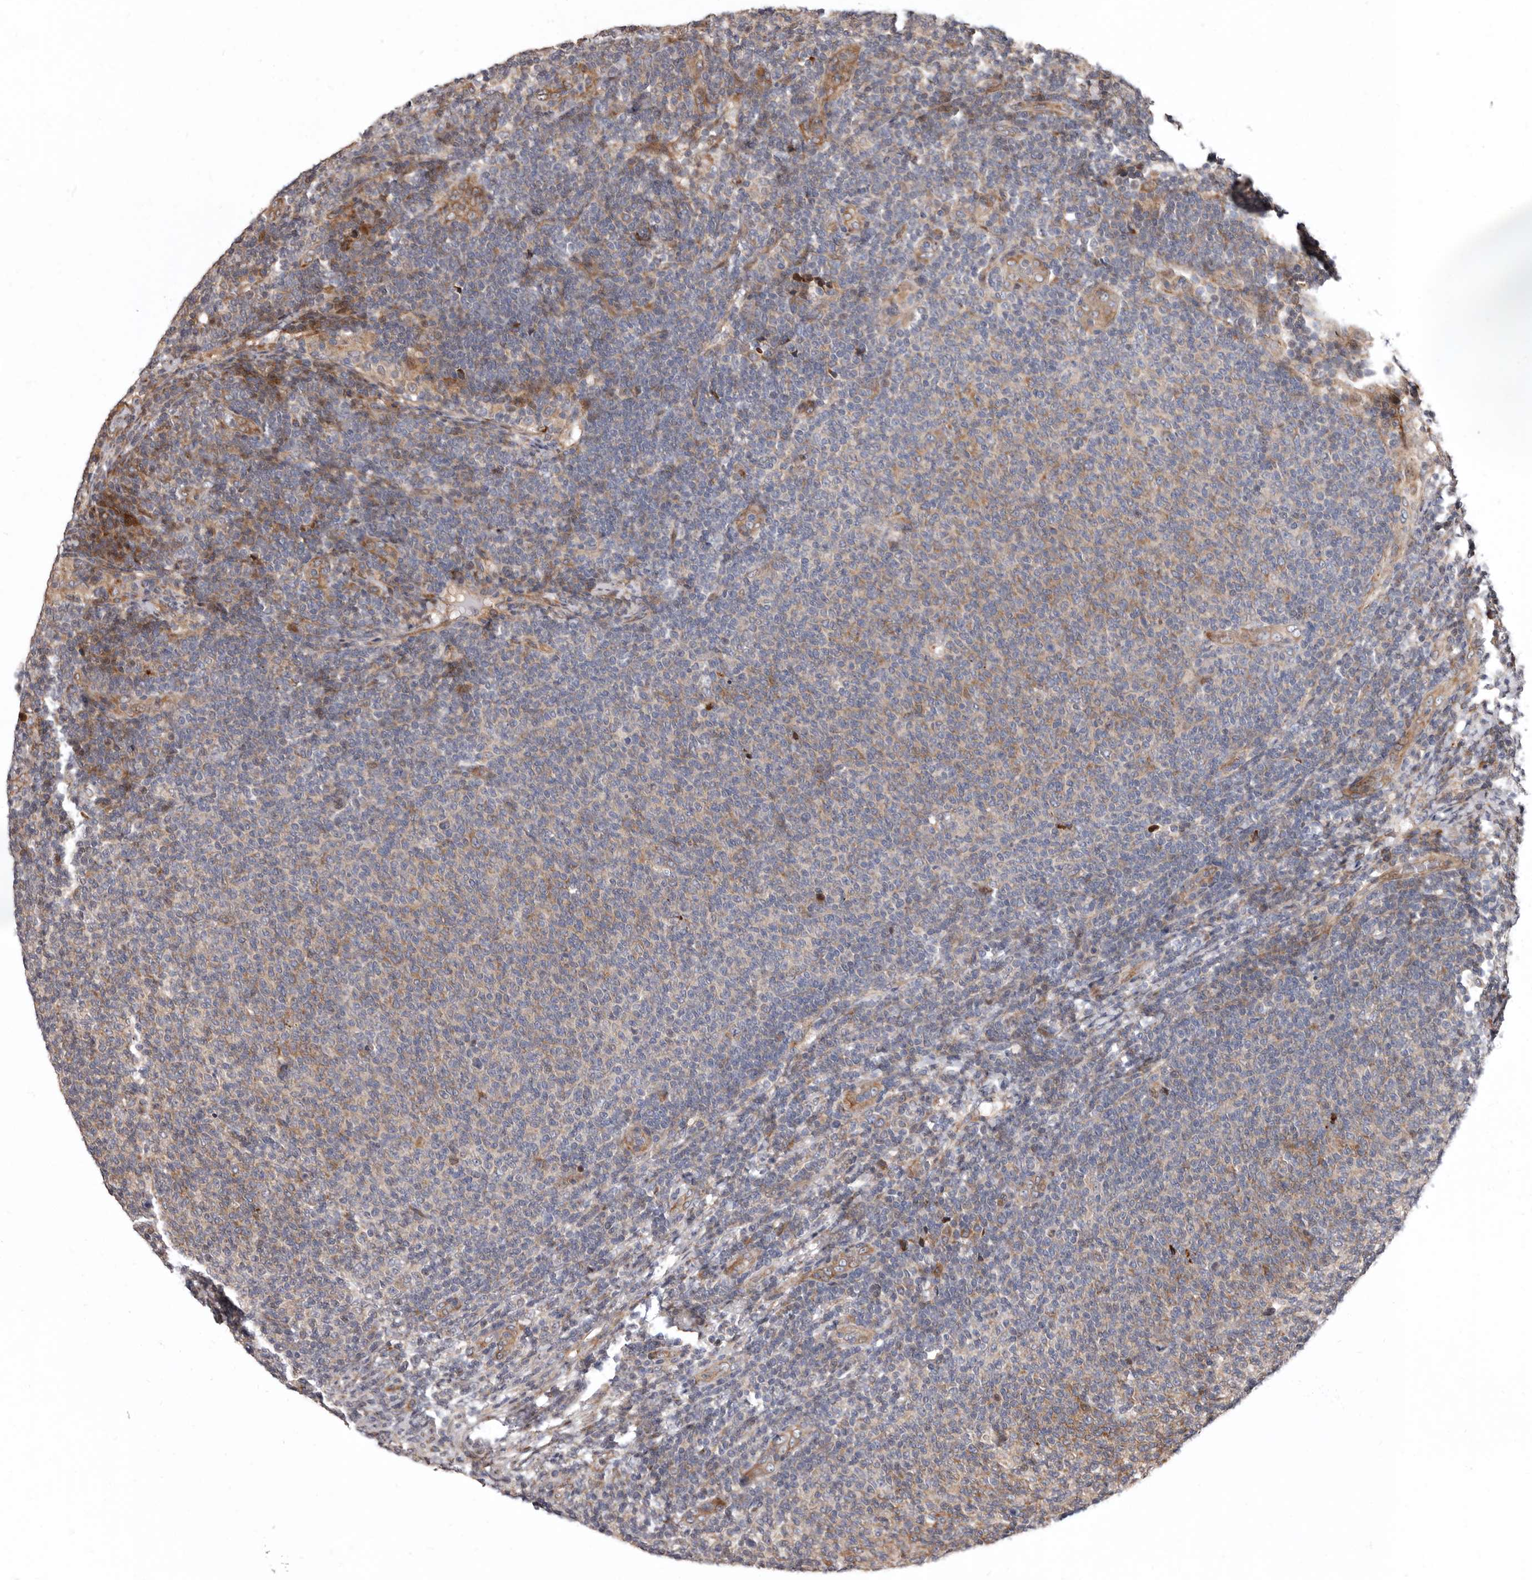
{"staining": {"intensity": "weak", "quantity": "<25%", "location": "cytoplasmic/membranous"}, "tissue": "lymphoma", "cell_type": "Tumor cells", "image_type": "cancer", "snomed": [{"axis": "morphology", "description": "Malignant lymphoma, non-Hodgkin's type, Low grade"}, {"axis": "topography", "description": "Lymph node"}], "caption": "High magnification brightfield microscopy of lymphoma stained with DAB (3,3'-diaminobenzidine) (brown) and counterstained with hematoxylin (blue): tumor cells show no significant expression. The staining was performed using DAB to visualize the protein expression in brown, while the nuclei were stained in blue with hematoxylin (Magnification: 20x).", "gene": "WEE2", "patient": {"sex": "male", "age": 66}}